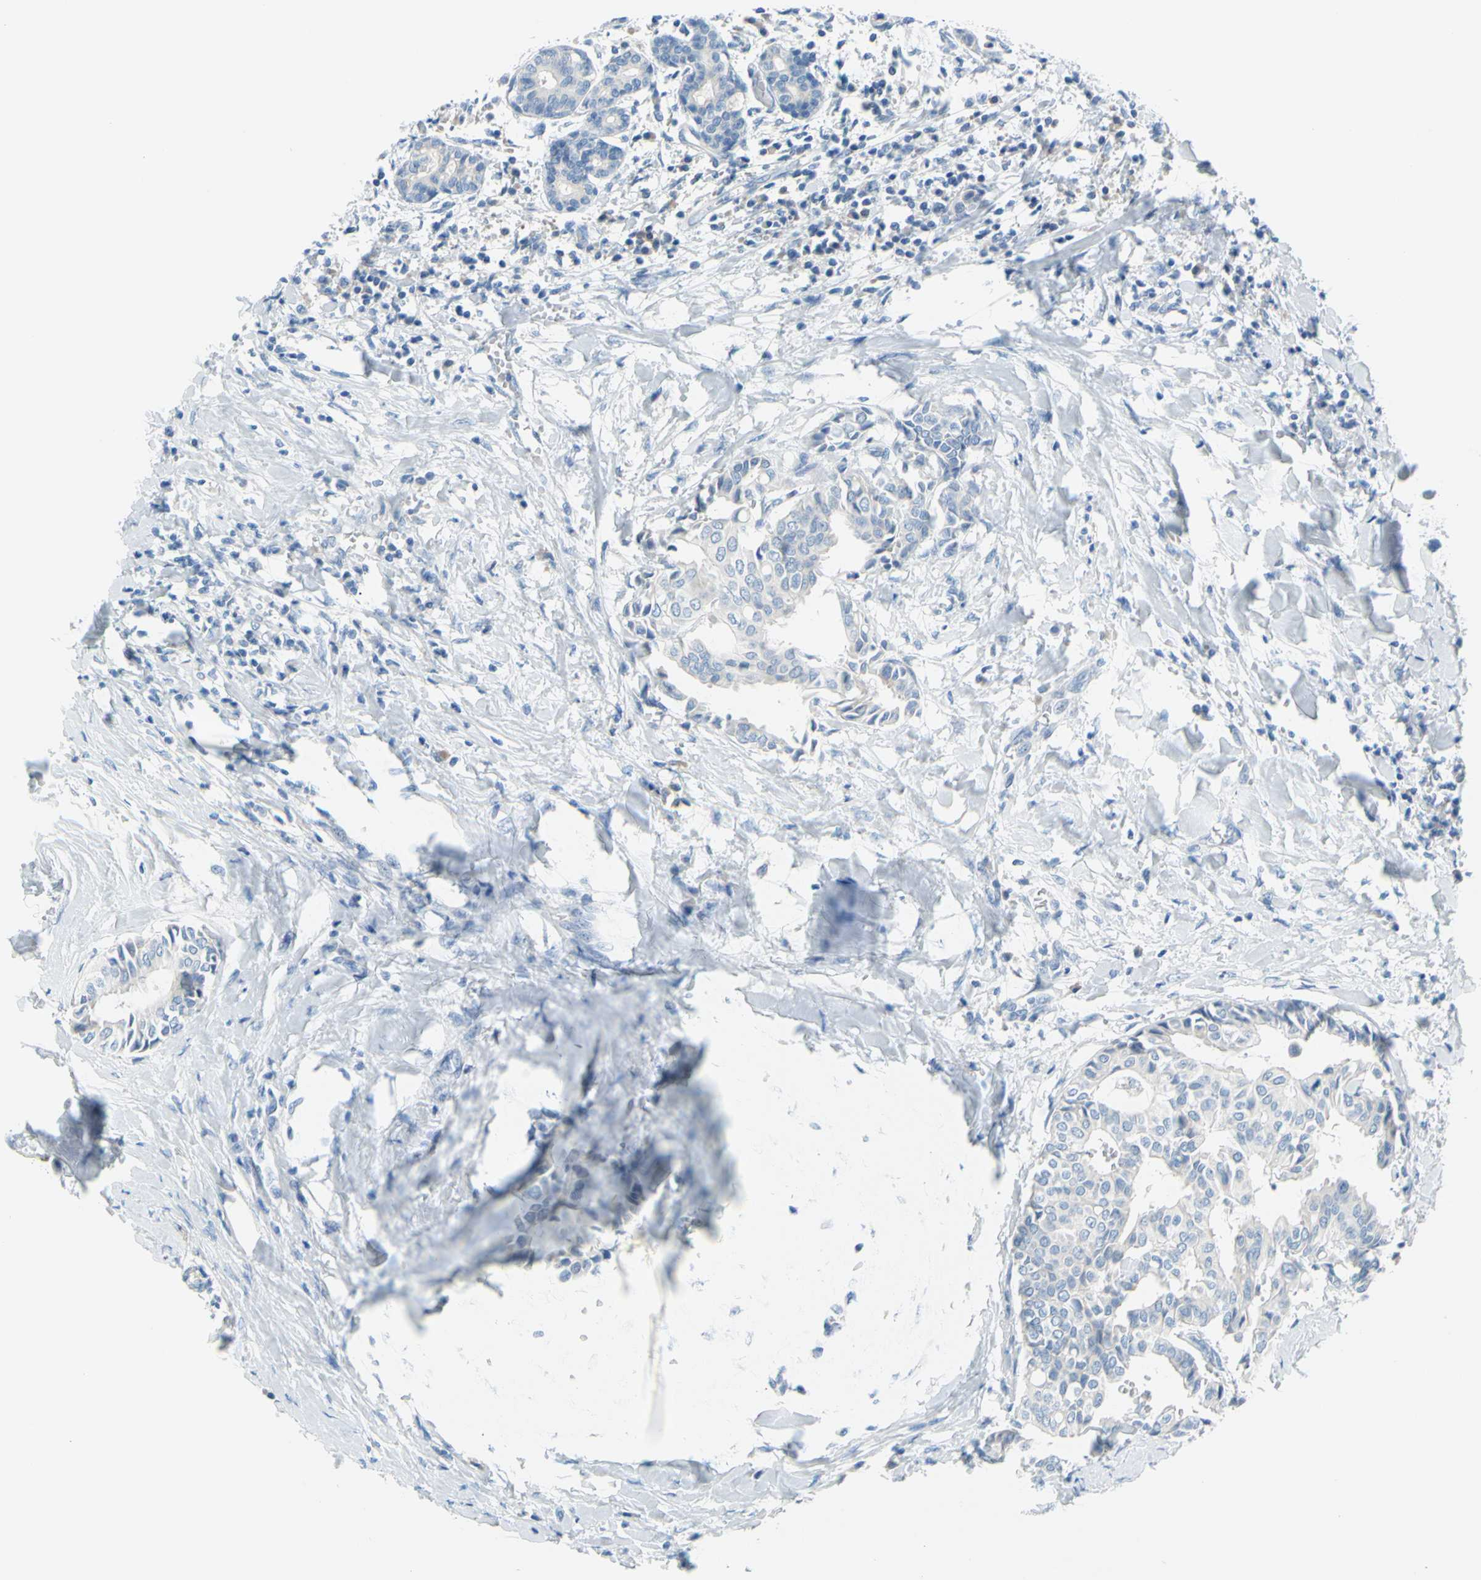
{"staining": {"intensity": "negative", "quantity": "none", "location": "none"}, "tissue": "head and neck cancer", "cell_type": "Tumor cells", "image_type": "cancer", "snomed": [{"axis": "morphology", "description": "Adenocarcinoma, NOS"}, {"axis": "topography", "description": "Salivary gland"}, {"axis": "topography", "description": "Head-Neck"}], "caption": "Photomicrograph shows no significant protein positivity in tumor cells of adenocarcinoma (head and neck).", "gene": "DCT", "patient": {"sex": "female", "age": 59}}